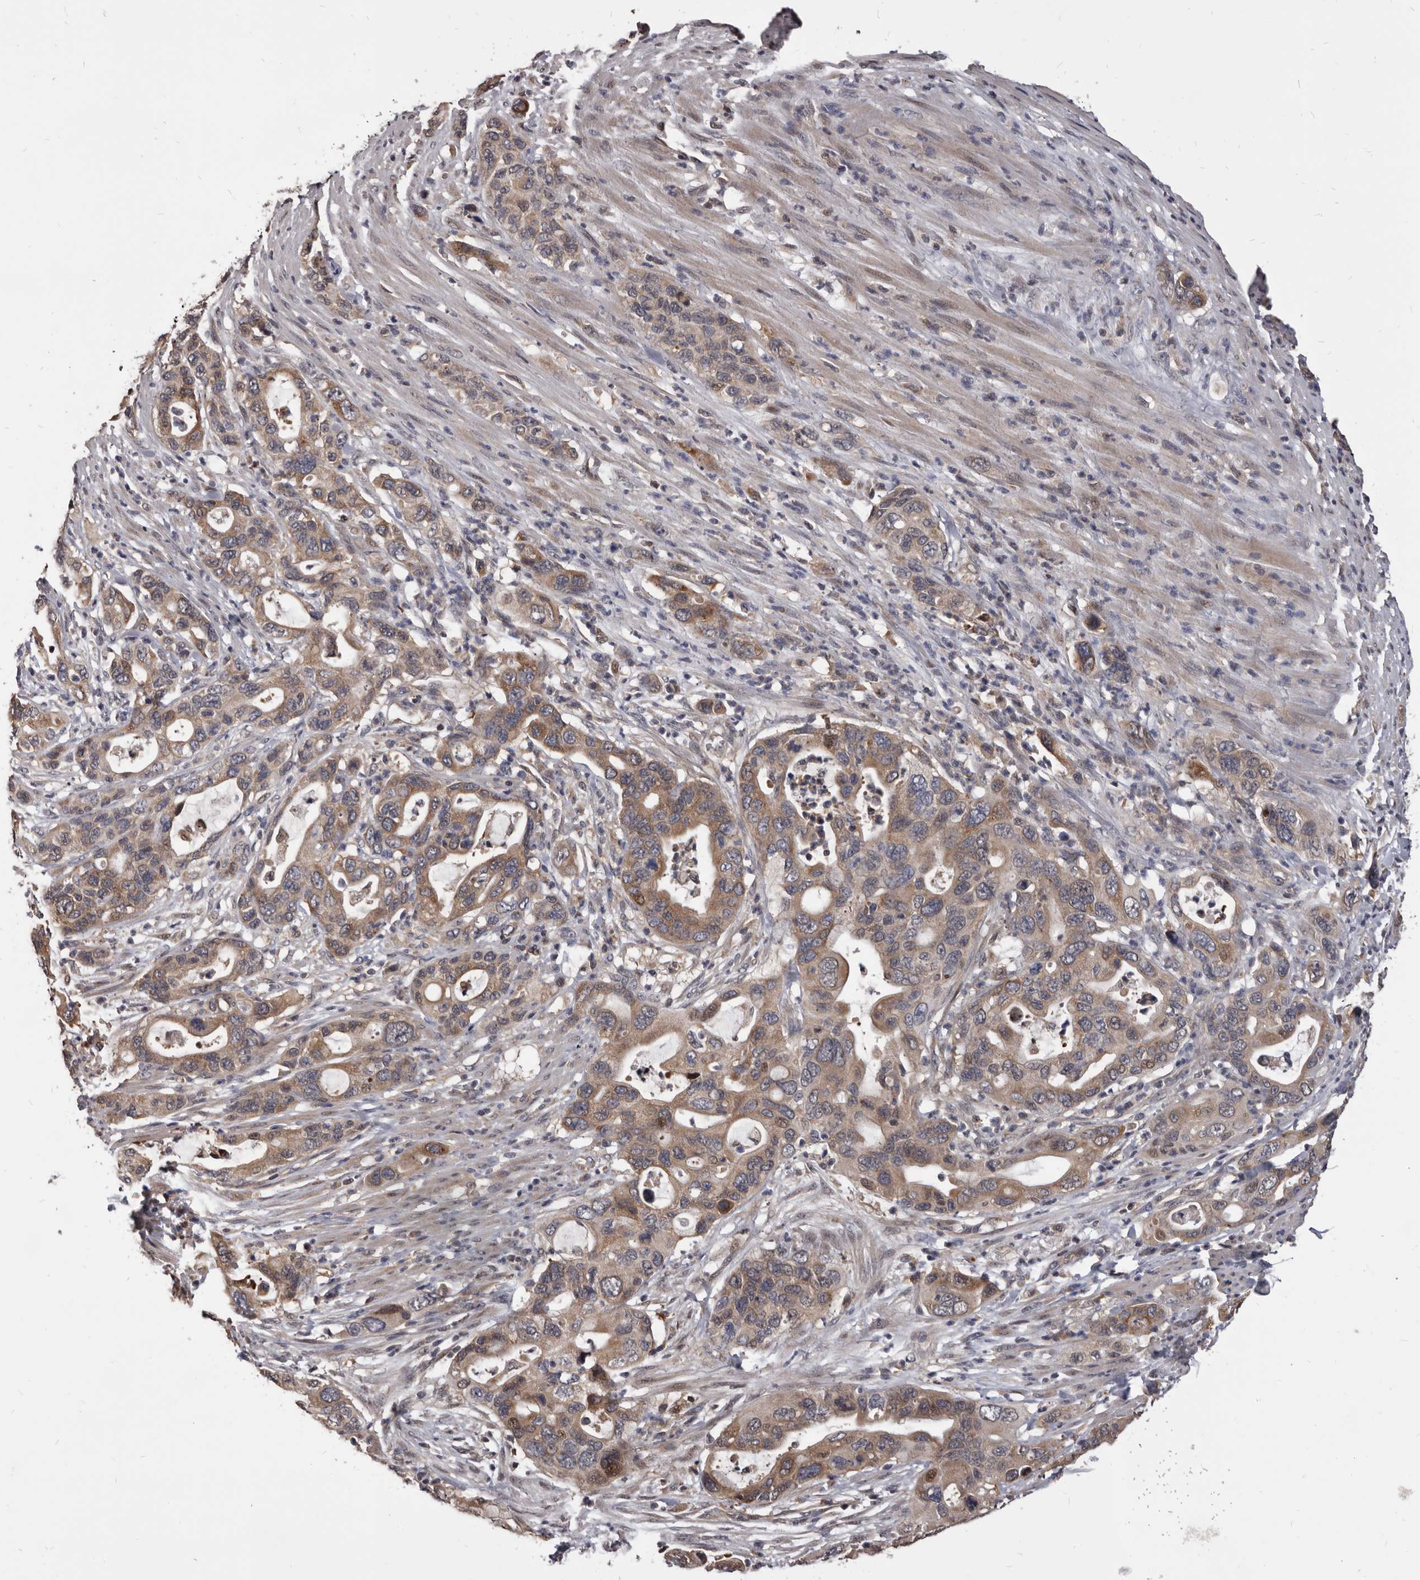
{"staining": {"intensity": "moderate", "quantity": ">75%", "location": "cytoplasmic/membranous"}, "tissue": "pancreatic cancer", "cell_type": "Tumor cells", "image_type": "cancer", "snomed": [{"axis": "morphology", "description": "Adenocarcinoma, NOS"}, {"axis": "topography", "description": "Pancreas"}], "caption": "Protein analysis of pancreatic cancer (adenocarcinoma) tissue exhibits moderate cytoplasmic/membranous positivity in about >75% of tumor cells.", "gene": "MAP3K14", "patient": {"sex": "female", "age": 71}}